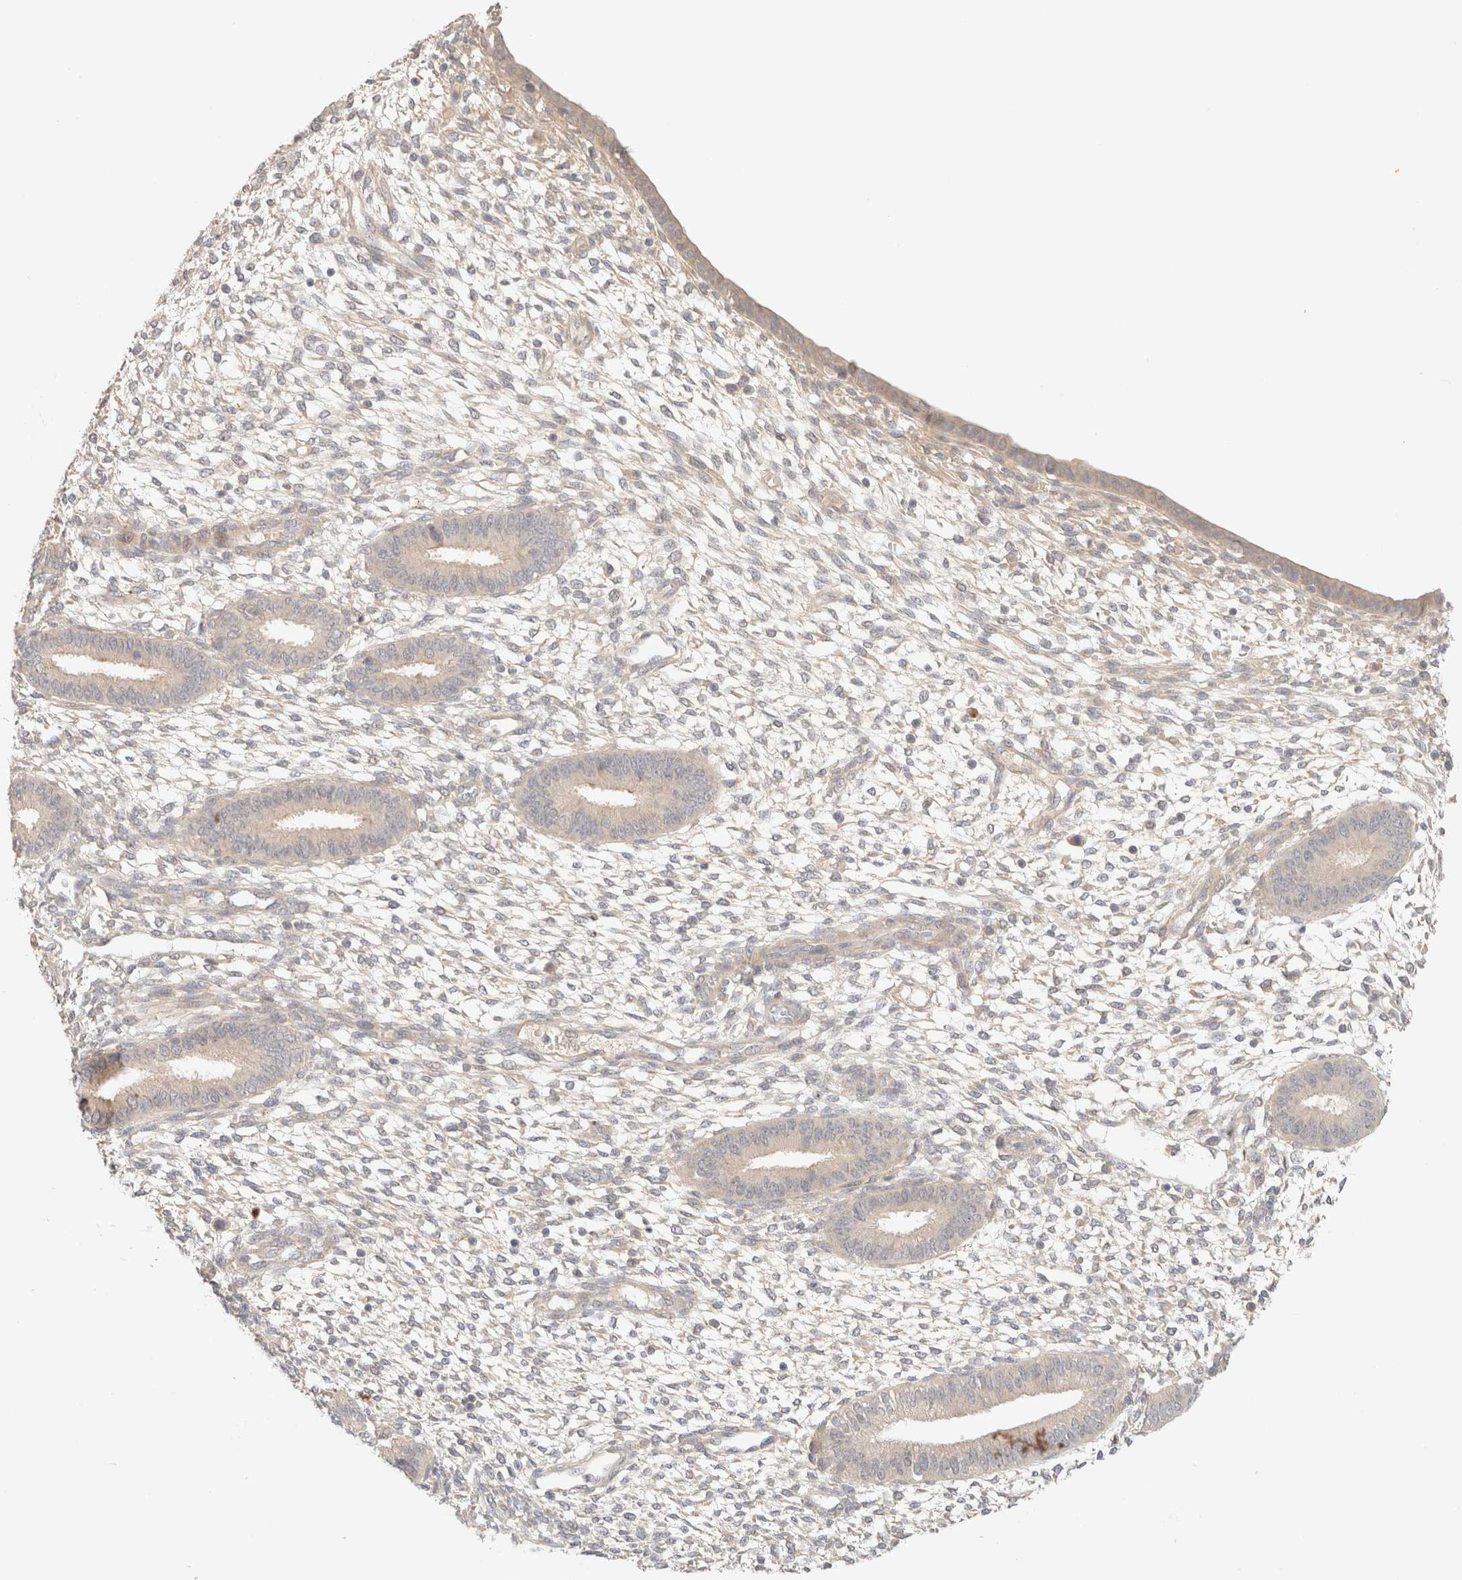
{"staining": {"intensity": "negative", "quantity": "none", "location": "none"}, "tissue": "endometrium", "cell_type": "Cells in endometrial stroma", "image_type": "normal", "snomed": [{"axis": "morphology", "description": "Normal tissue, NOS"}, {"axis": "topography", "description": "Endometrium"}], "caption": "Protein analysis of benign endometrium reveals no significant positivity in cells in endometrial stroma.", "gene": "SARM1", "patient": {"sex": "female", "age": 46}}